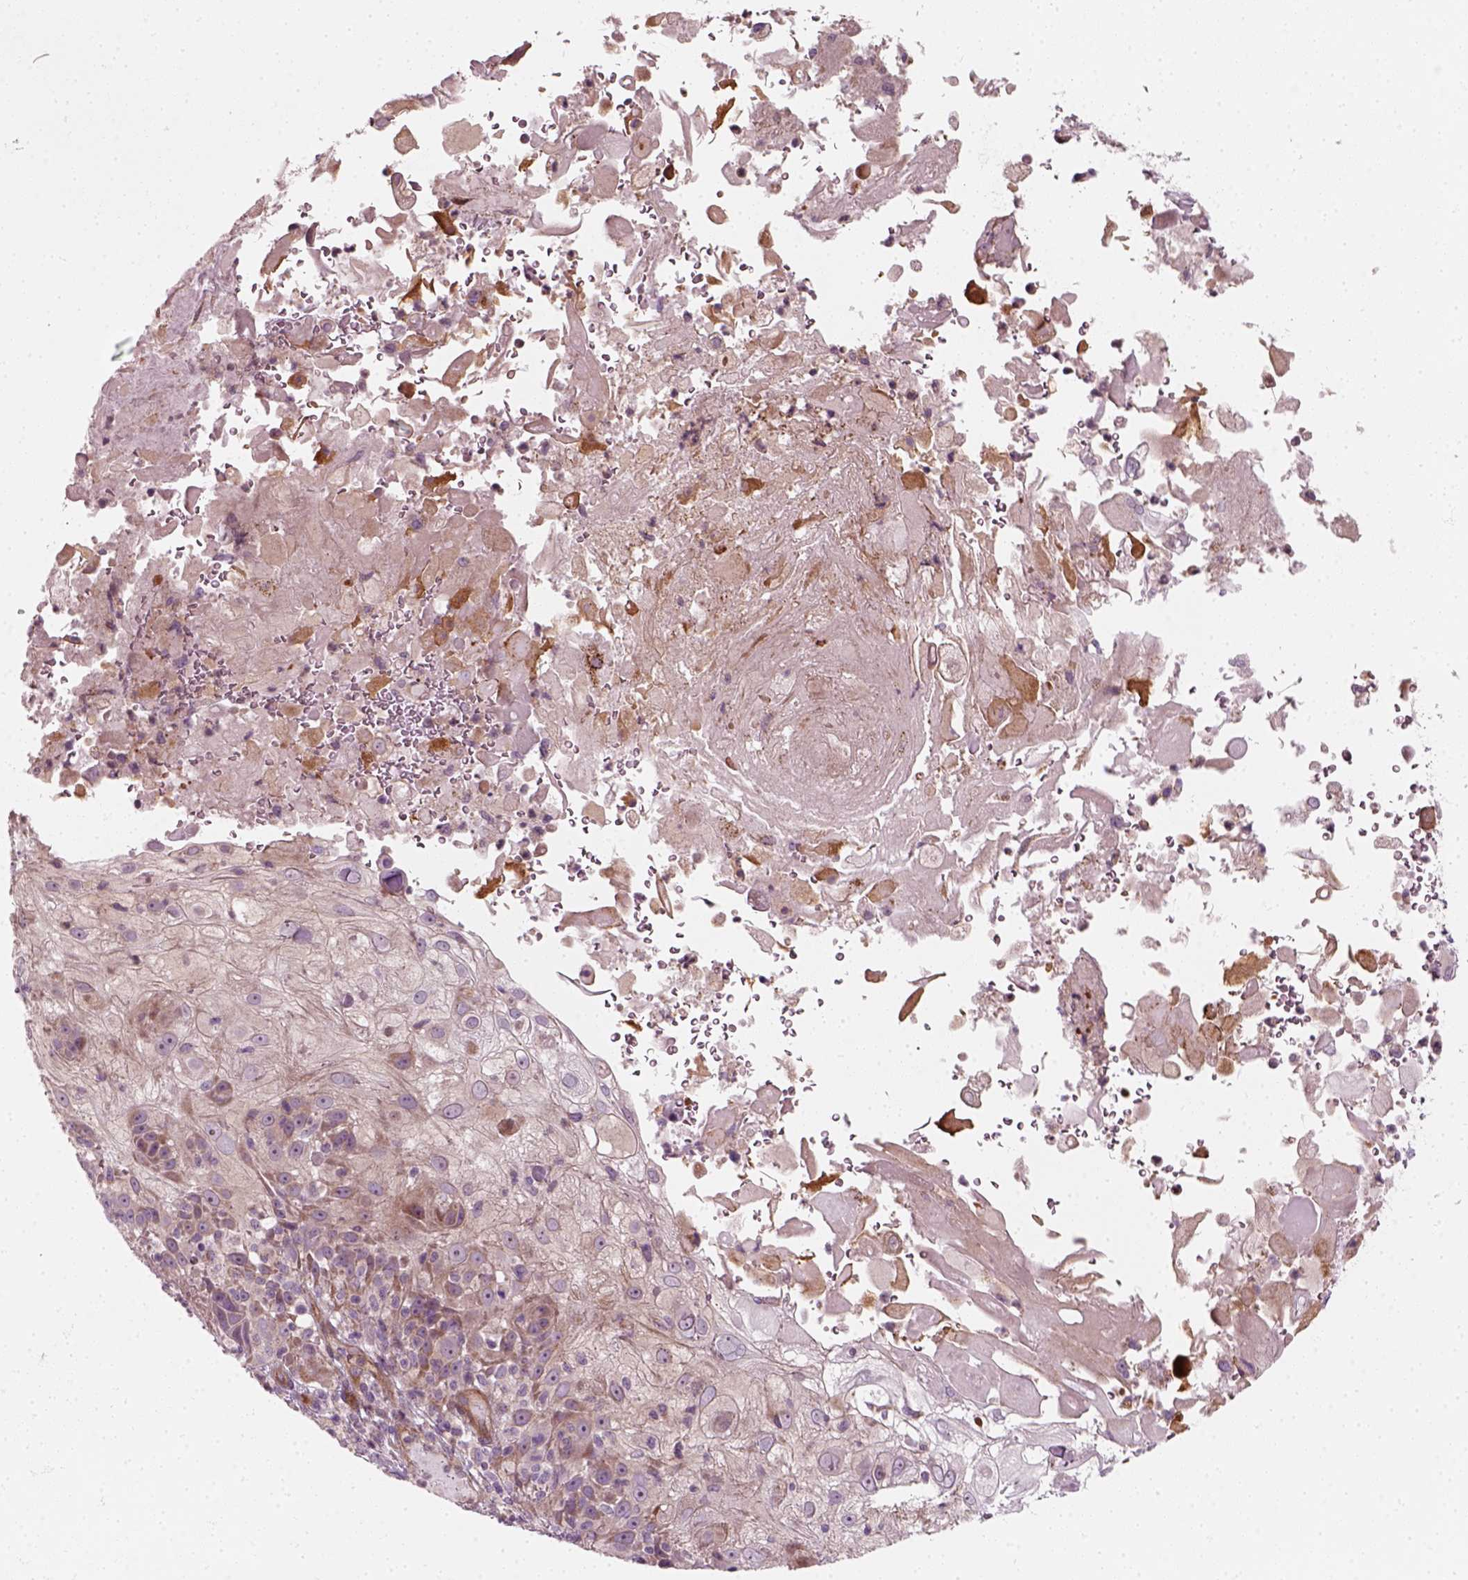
{"staining": {"intensity": "negative", "quantity": "none", "location": "none"}, "tissue": "skin cancer", "cell_type": "Tumor cells", "image_type": "cancer", "snomed": [{"axis": "morphology", "description": "Normal tissue, NOS"}, {"axis": "morphology", "description": "Squamous cell carcinoma, NOS"}, {"axis": "topography", "description": "Skin"}], "caption": "This histopathology image is of skin cancer (squamous cell carcinoma) stained with immunohistochemistry to label a protein in brown with the nuclei are counter-stained blue. There is no staining in tumor cells.", "gene": "DNASE1L1", "patient": {"sex": "female", "age": 83}}